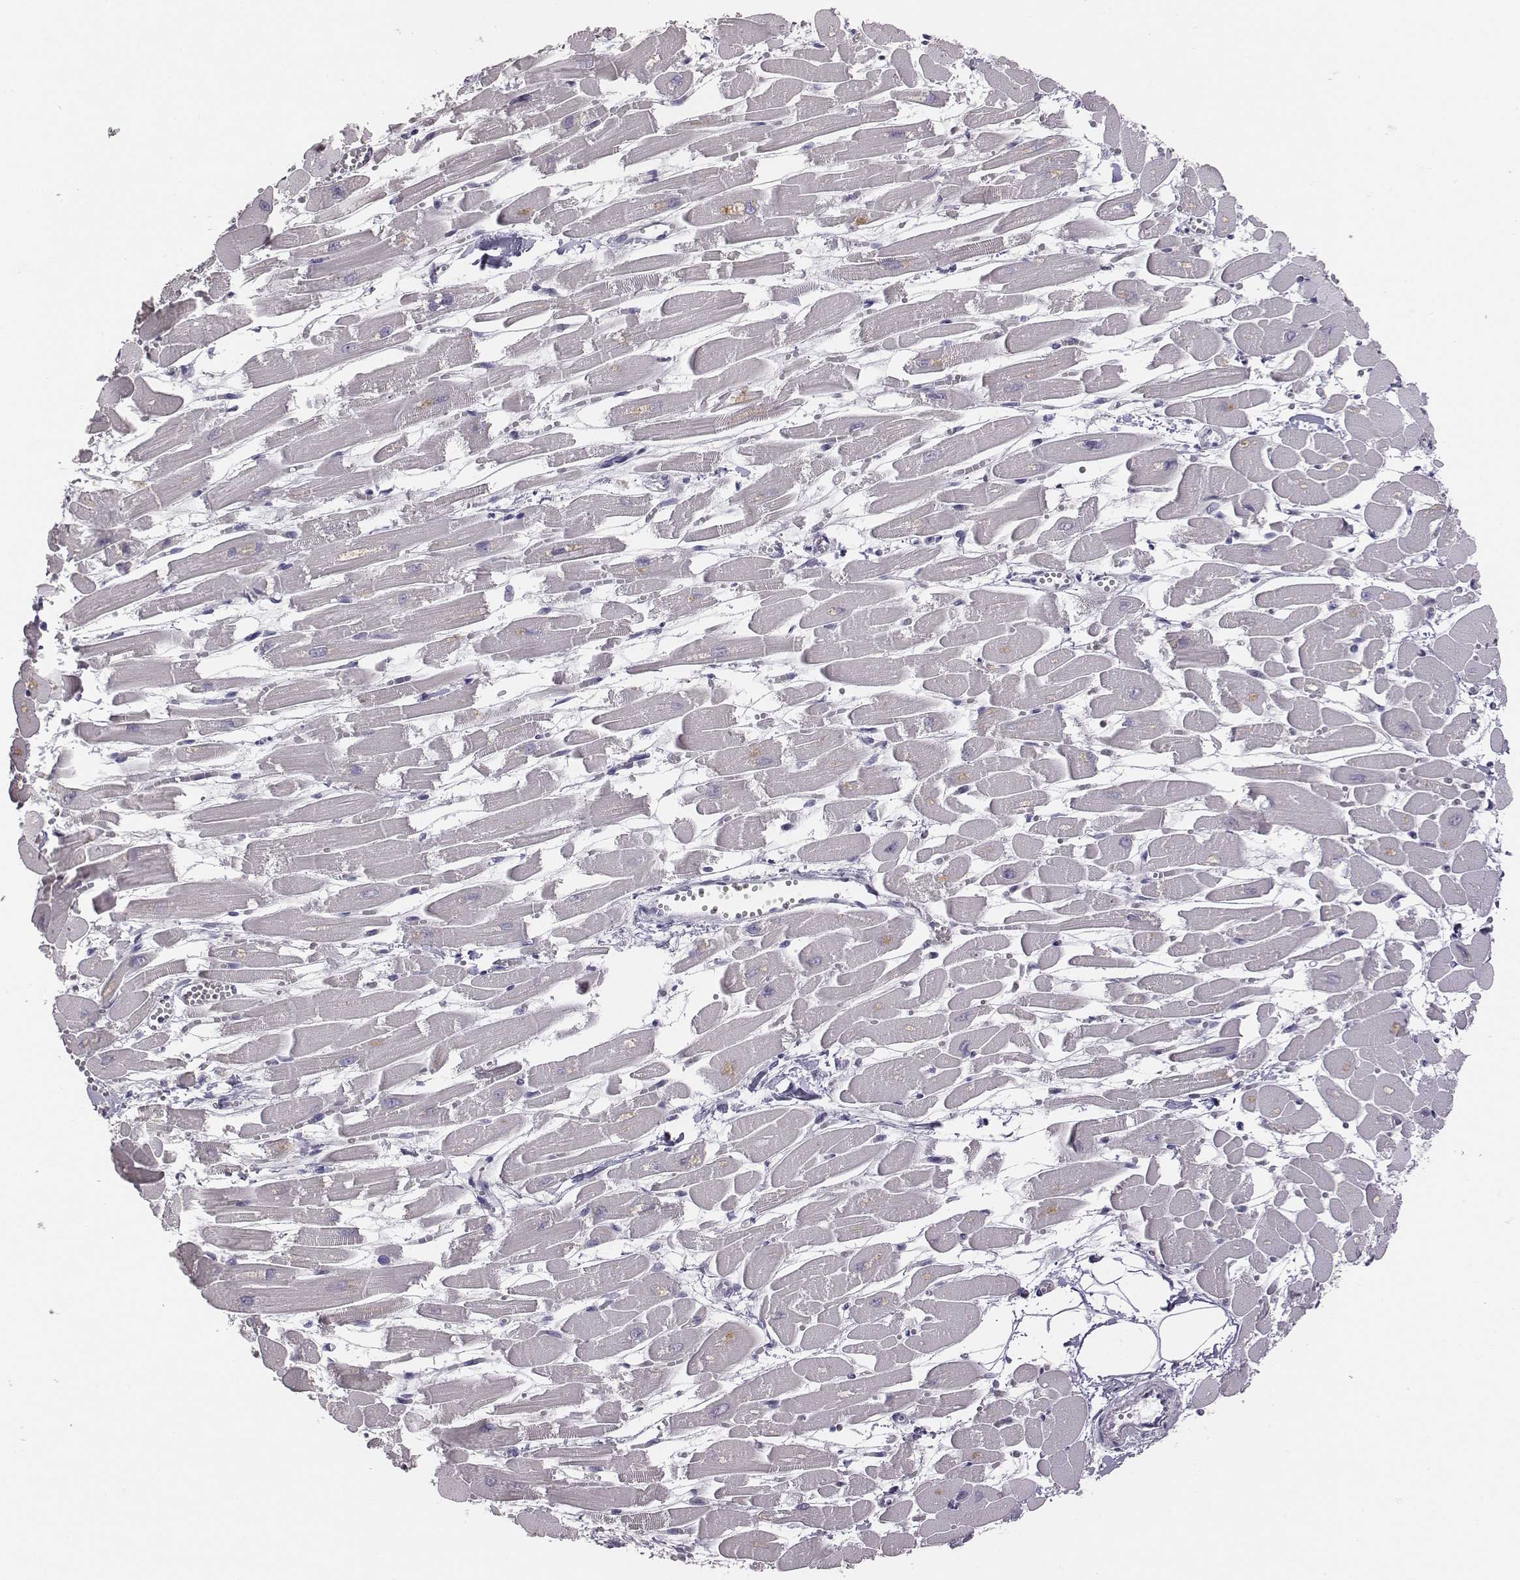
{"staining": {"intensity": "negative", "quantity": "none", "location": "none"}, "tissue": "heart muscle", "cell_type": "Cardiomyocytes", "image_type": "normal", "snomed": [{"axis": "morphology", "description": "Normal tissue, NOS"}, {"axis": "topography", "description": "Heart"}], "caption": "Cardiomyocytes show no significant staining in unremarkable heart muscle. Brightfield microscopy of immunohistochemistry (IHC) stained with DAB (brown) and hematoxylin (blue), captured at high magnification.", "gene": "ENSG00000290147", "patient": {"sex": "female", "age": 52}}